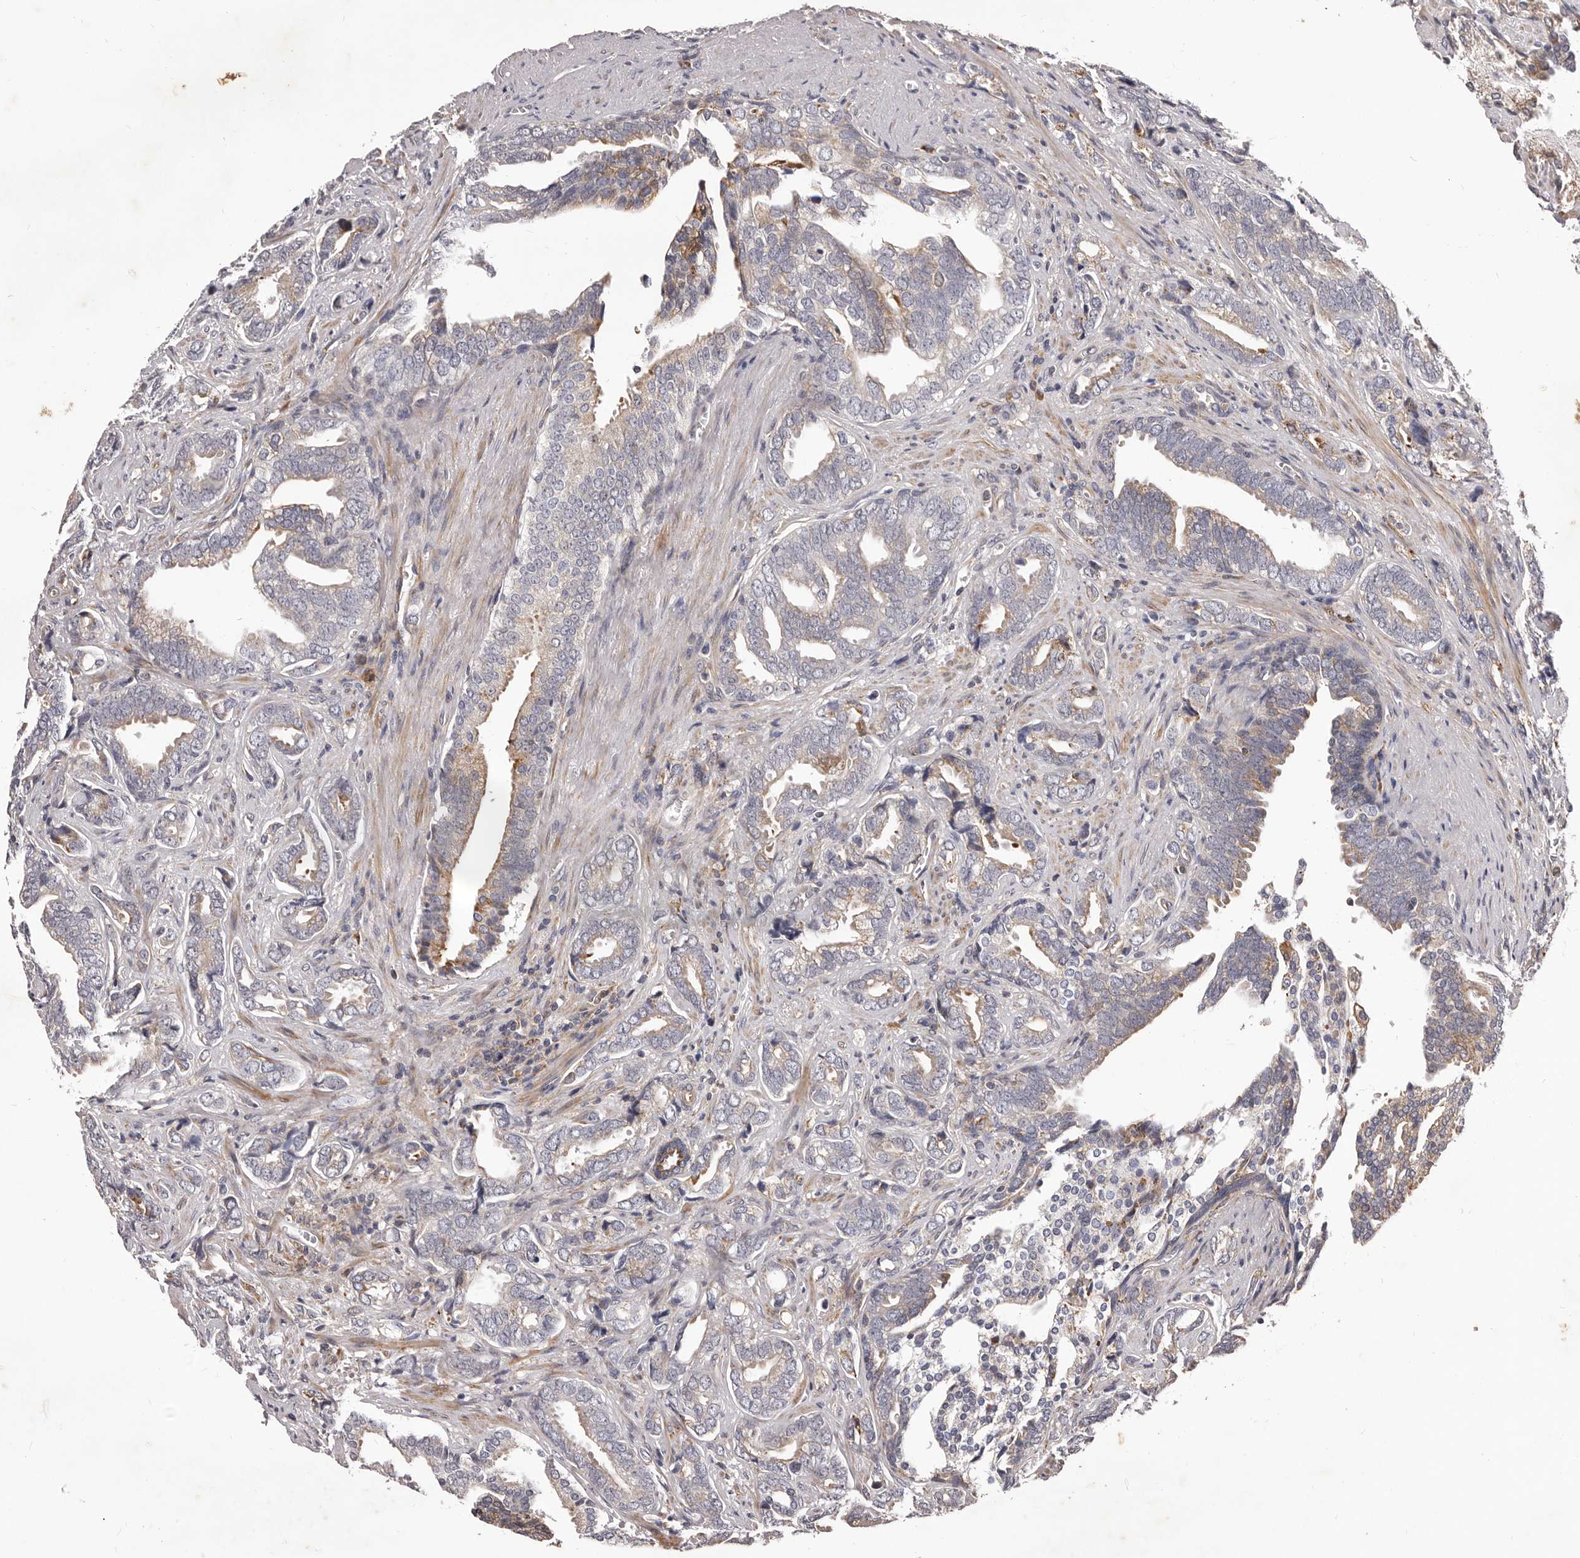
{"staining": {"intensity": "moderate", "quantity": "<25%", "location": "cytoplasmic/membranous"}, "tissue": "prostate cancer", "cell_type": "Tumor cells", "image_type": "cancer", "snomed": [{"axis": "morphology", "description": "Adenocarcinoma, Medium grade"}, {"axis": "topography", "description": "Prostate"}], "caption": "Tumor cells demonstrate low levels of moderate cytoplasmic/membranous expression in approximately <25% of cells in prostate cancer.", "gene": "ALPK1", "patient": {"sex": "male", "age": 67}}